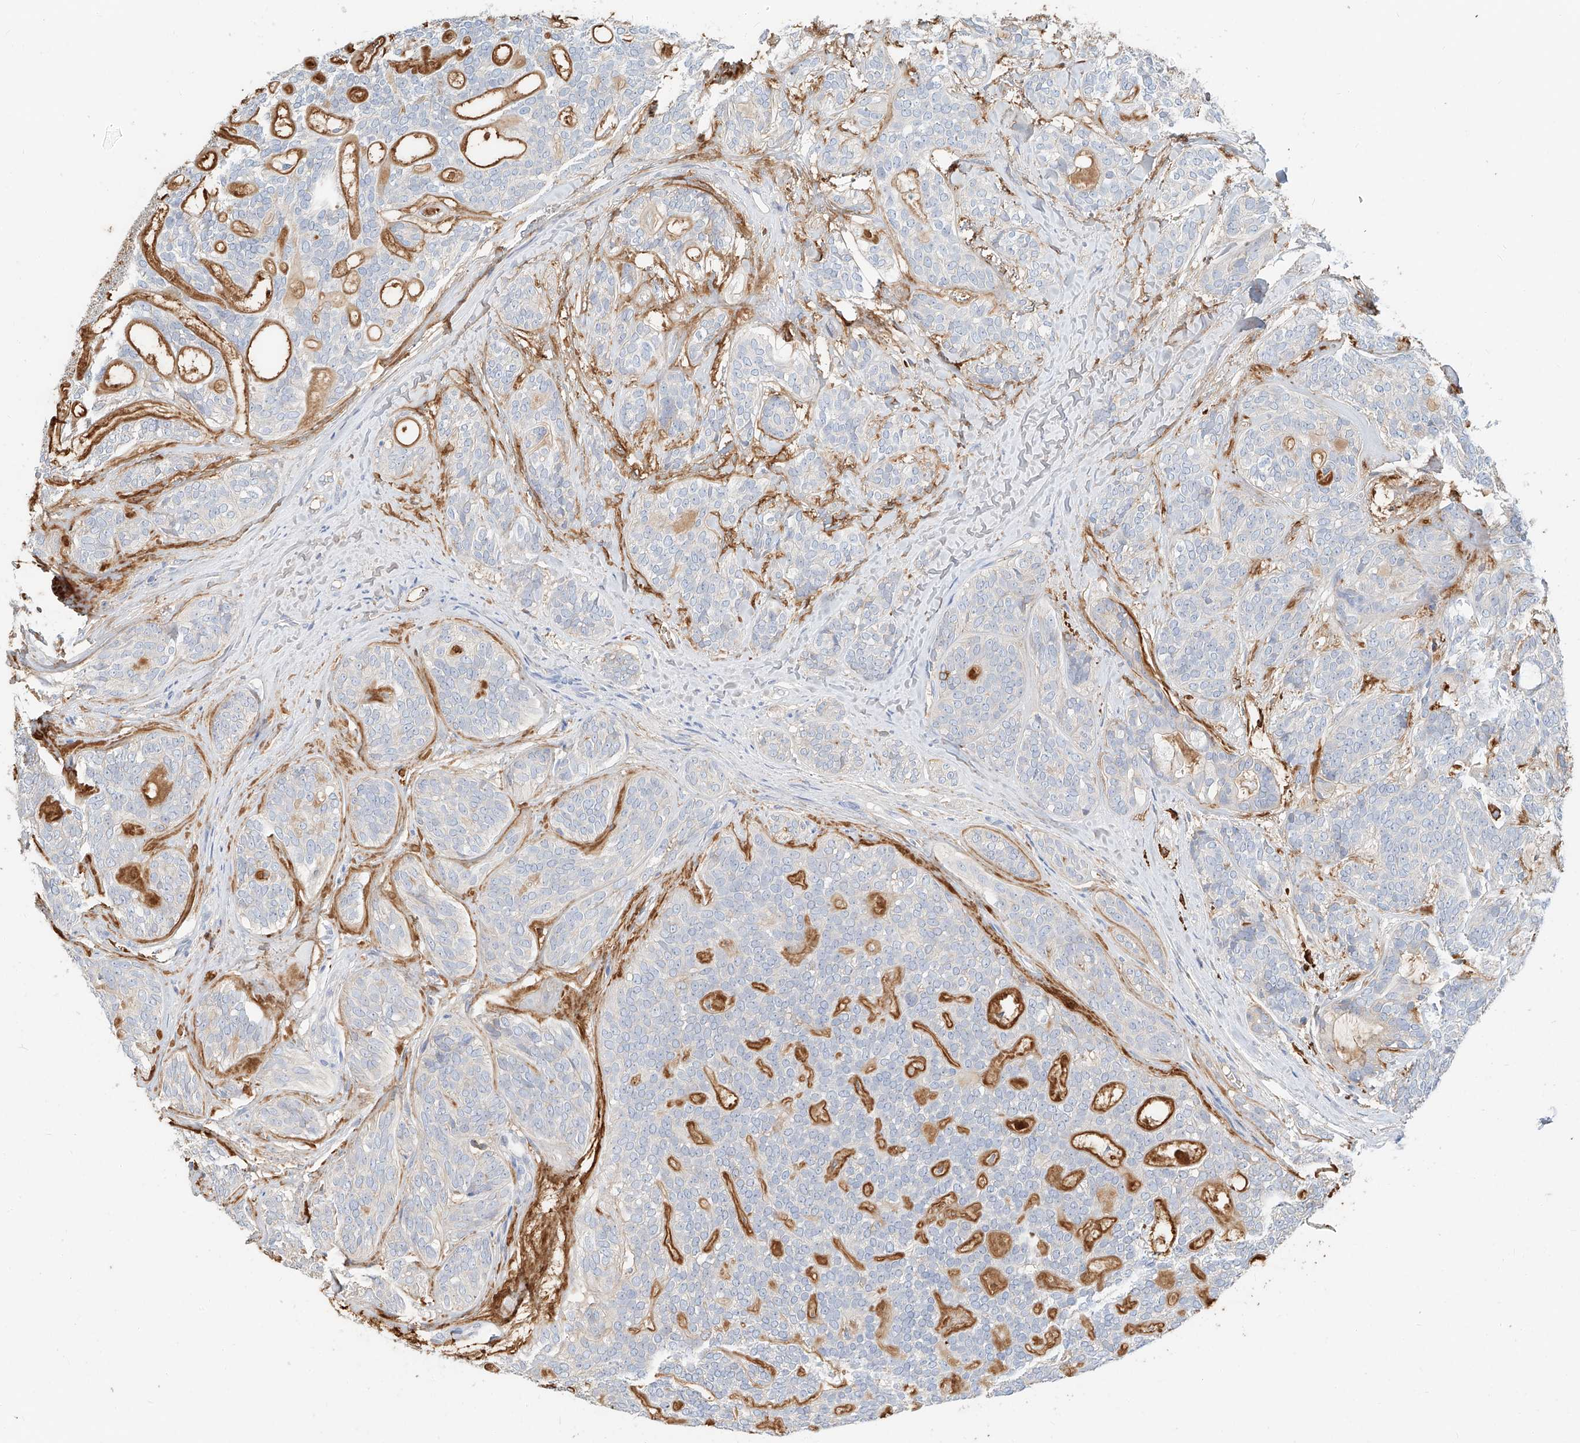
{"staining": {"intensity": "moderate", "quantity": "25%-75%", "location": "cytoplasmic/membranous"}, "tissue": "head and neck cancer", "cell_type": "Tumor cells", "image_type": "cancer", "snomed": [{"axis": "morphology", "description": "Adenocarcinoma, NOS"}, {"axis": "topography", "description": "Head-Neck"}], "caption": "Tumor cells show medium levels of moderate cytoplasmic/membranous positivity in about 25%-75% of cells in head and neck adenocarcinoma.", "gene": "ZFP30", "patient": {"sex": "male", "age": 66}}